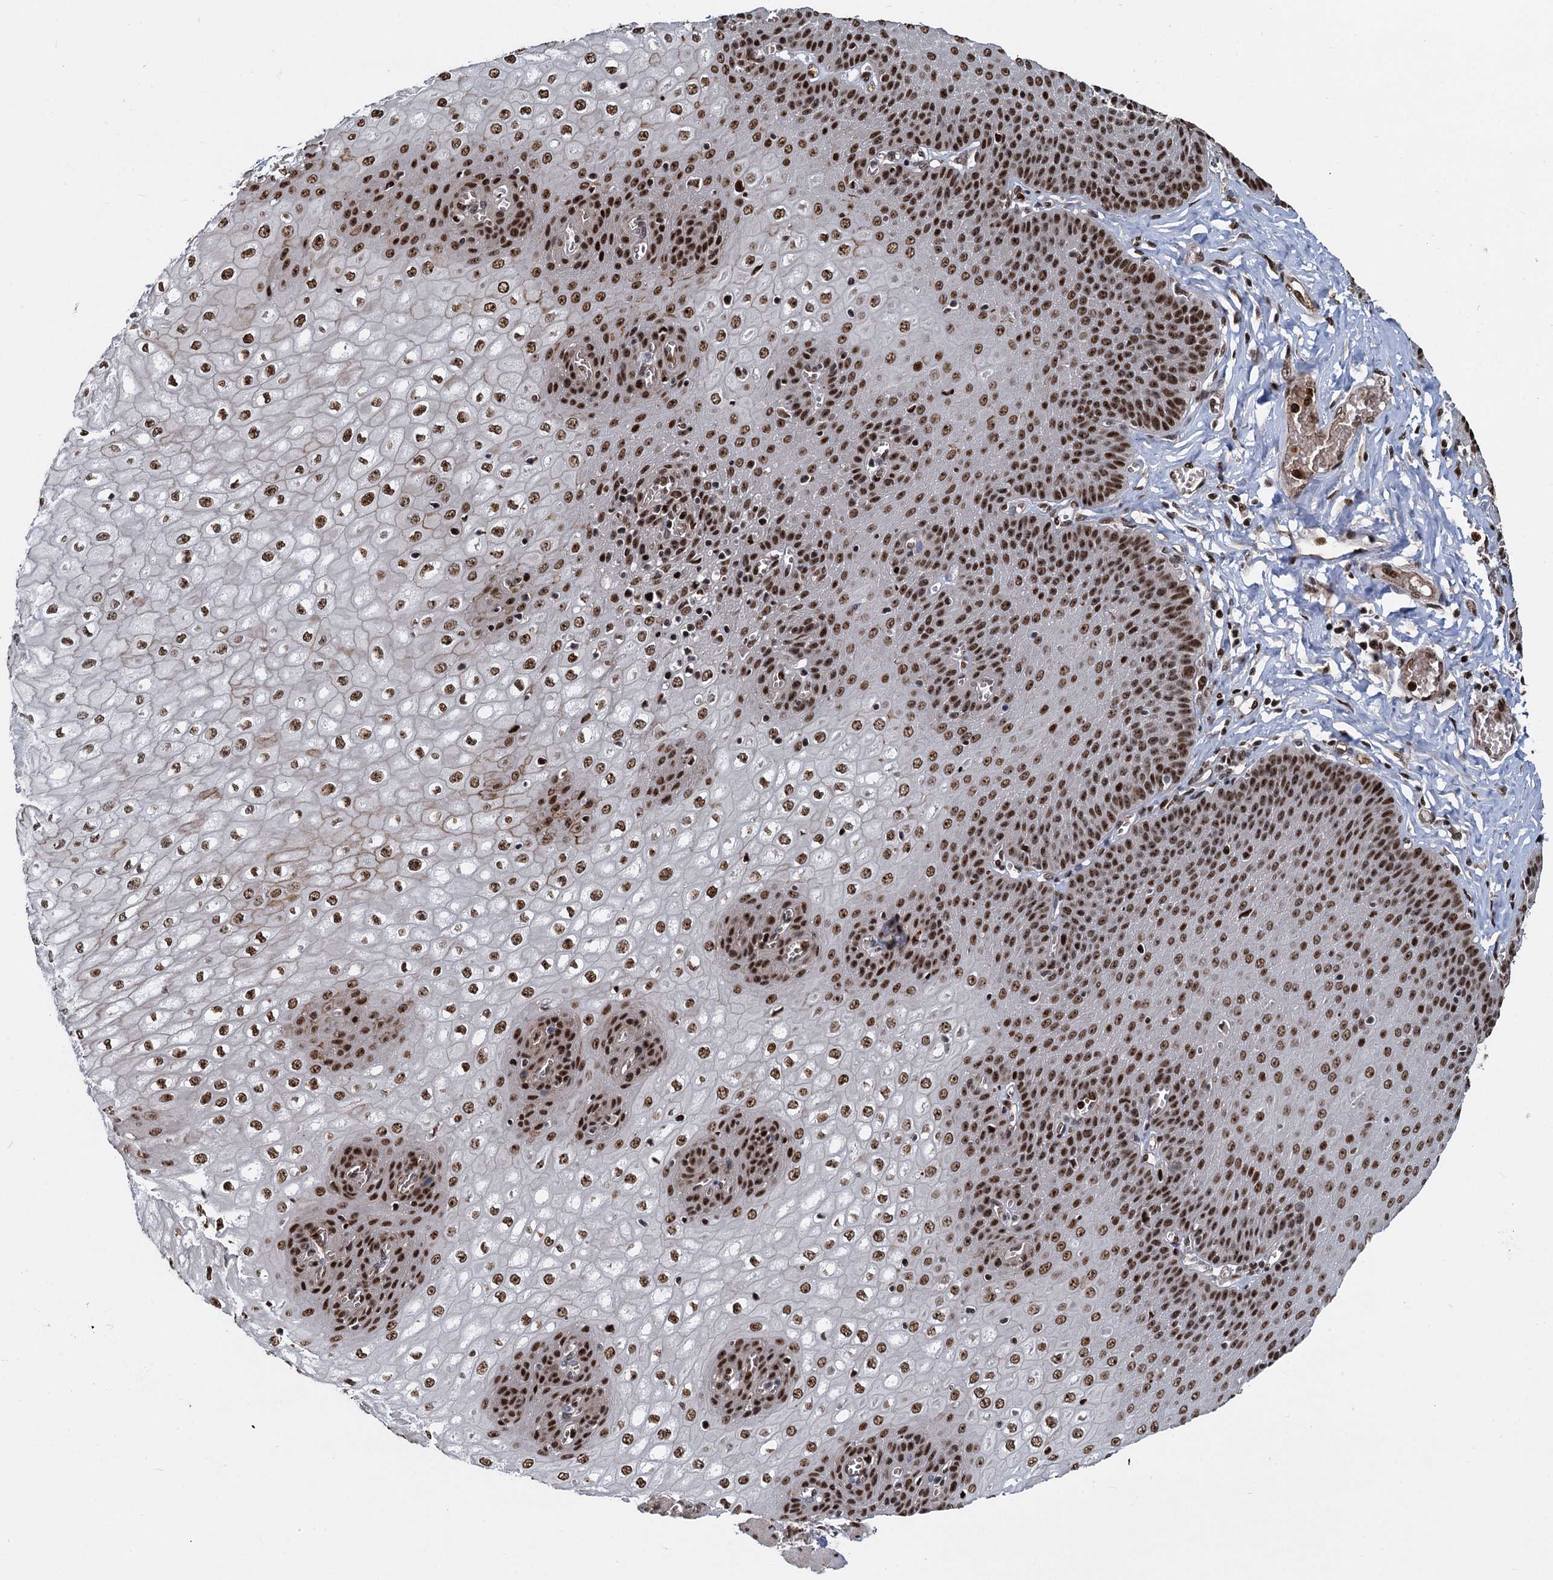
{"staining": {"intensity": "strong", "quantity": ">75%", "location": "nuclear"}, "tissue": "esophagus", "cell_type": "Squamous epithelial cells", "image_type": "normal", "snomed": [{"axis": "morphology", "description": "Normal tissue, NOS"}, {"axis": "topography", "description": "Esophagus"}], "caption": "This micrograph displays IHC staining of unremarkable human esophagus, with high strong nuclear staining in about >75% of squamous epithelial cells.", "gene": "ANKRD49", "patient": {"sex": "male", "age": 60}}